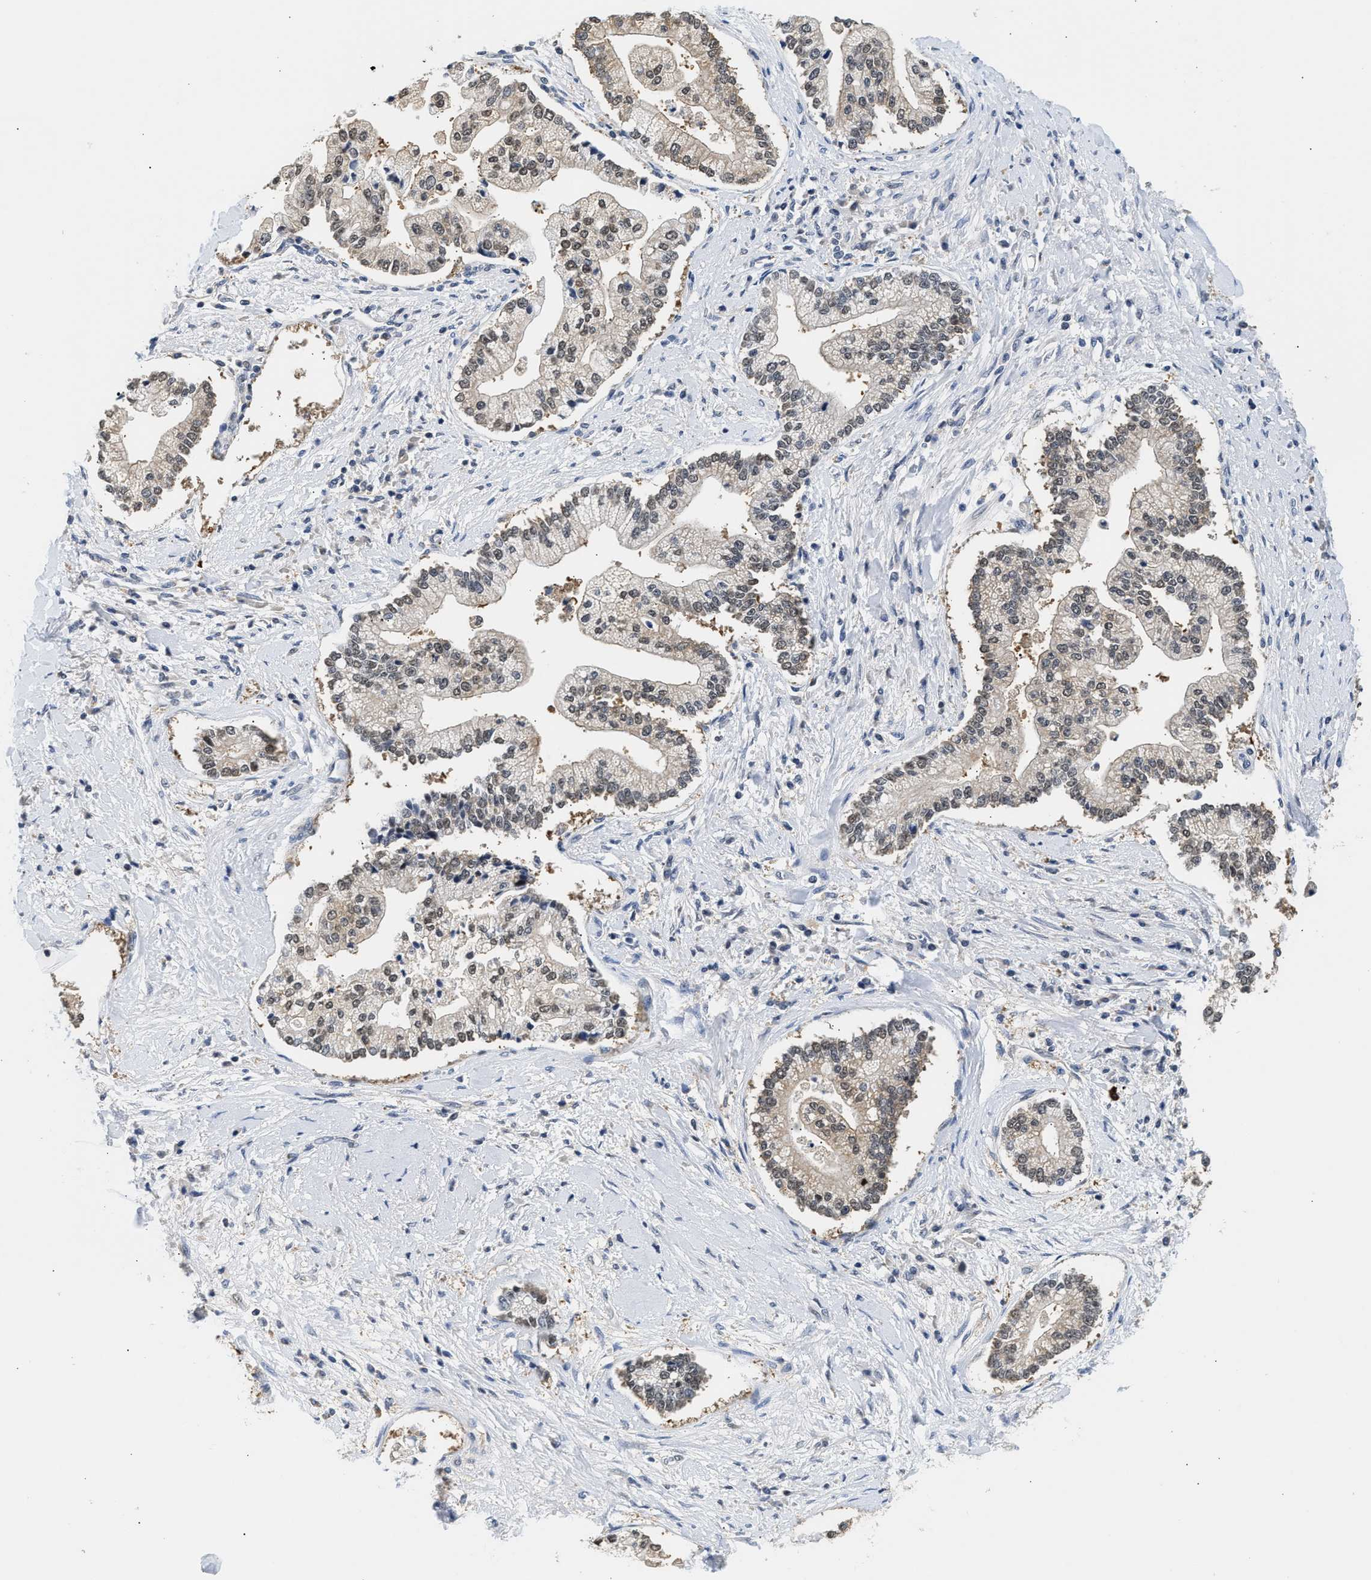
{"staining": {"intensity": "weak", "quantity": "25%-75%", "location": "nuclear"}, "tissue": "liver cancer", "cell_type": "Tumor cells", "image_type": "cancer", "snomed": [{"axis": "morphology", "description": "Cholangiocarcinoma"}, {"axis": "topography", "description": "Liver"}], "caption": "An immunohistochemistry (IHC) photomicrograph of neoplastic tissue is shown. Protein staining in brown shows weak nuclear positivity in cholangiocarcinoma (liver) within tumor cells.", "gene": "PPM1L", "patient": {"sex": "male", "age": 50}}